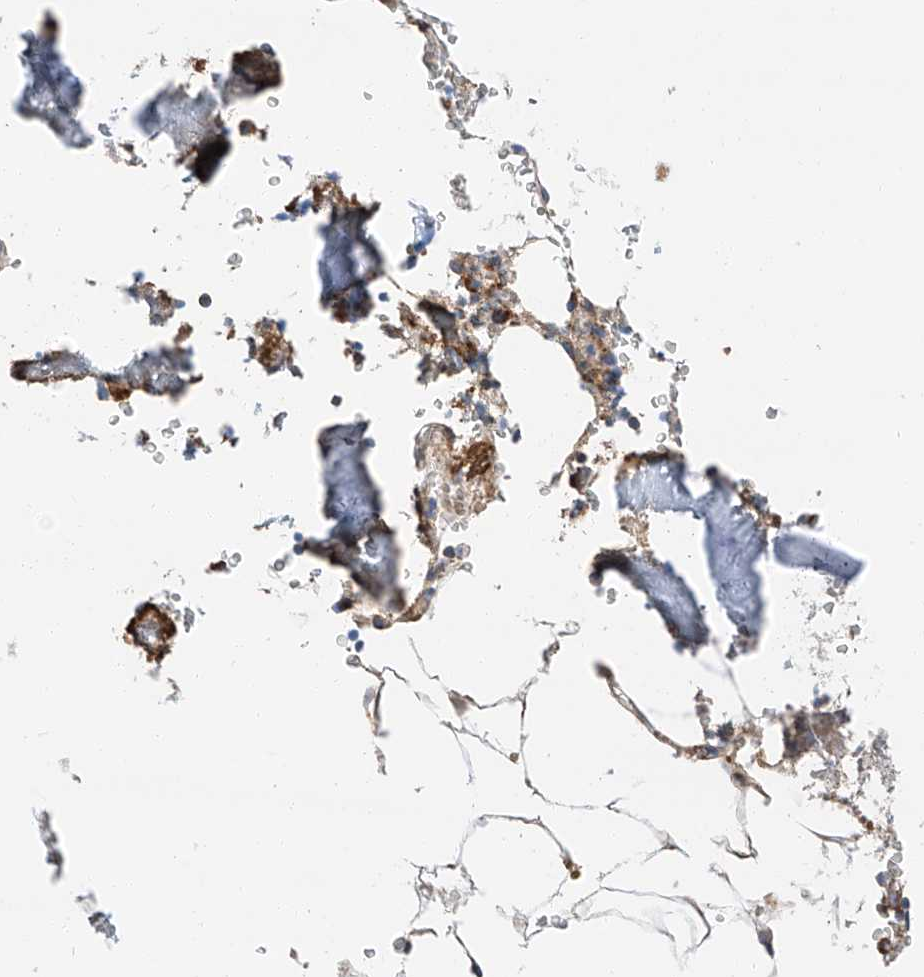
{"staining": {"intensity": "moderate", "quantity": "25%-75%", "location": "cytoplasmic/membranous"}, "tissue": "bone marrow", "cell_type": "Hematopoietic cells", "image_type": "normal", "snomed": [{"axis": "morphology", "description": "Normal tissue, NOS"}, {"axis": "topography", "description": "Bone marrow"}], "caption": "Immunohistochemistry (DAB) staining of normal bone marrow demonstrates moderate cytoplasmic/membranous protein staining in about 25%-75% of hematopoietic cells.", "gene": "ZC3H15", "patient": {"sex": "male", "age": 70}}